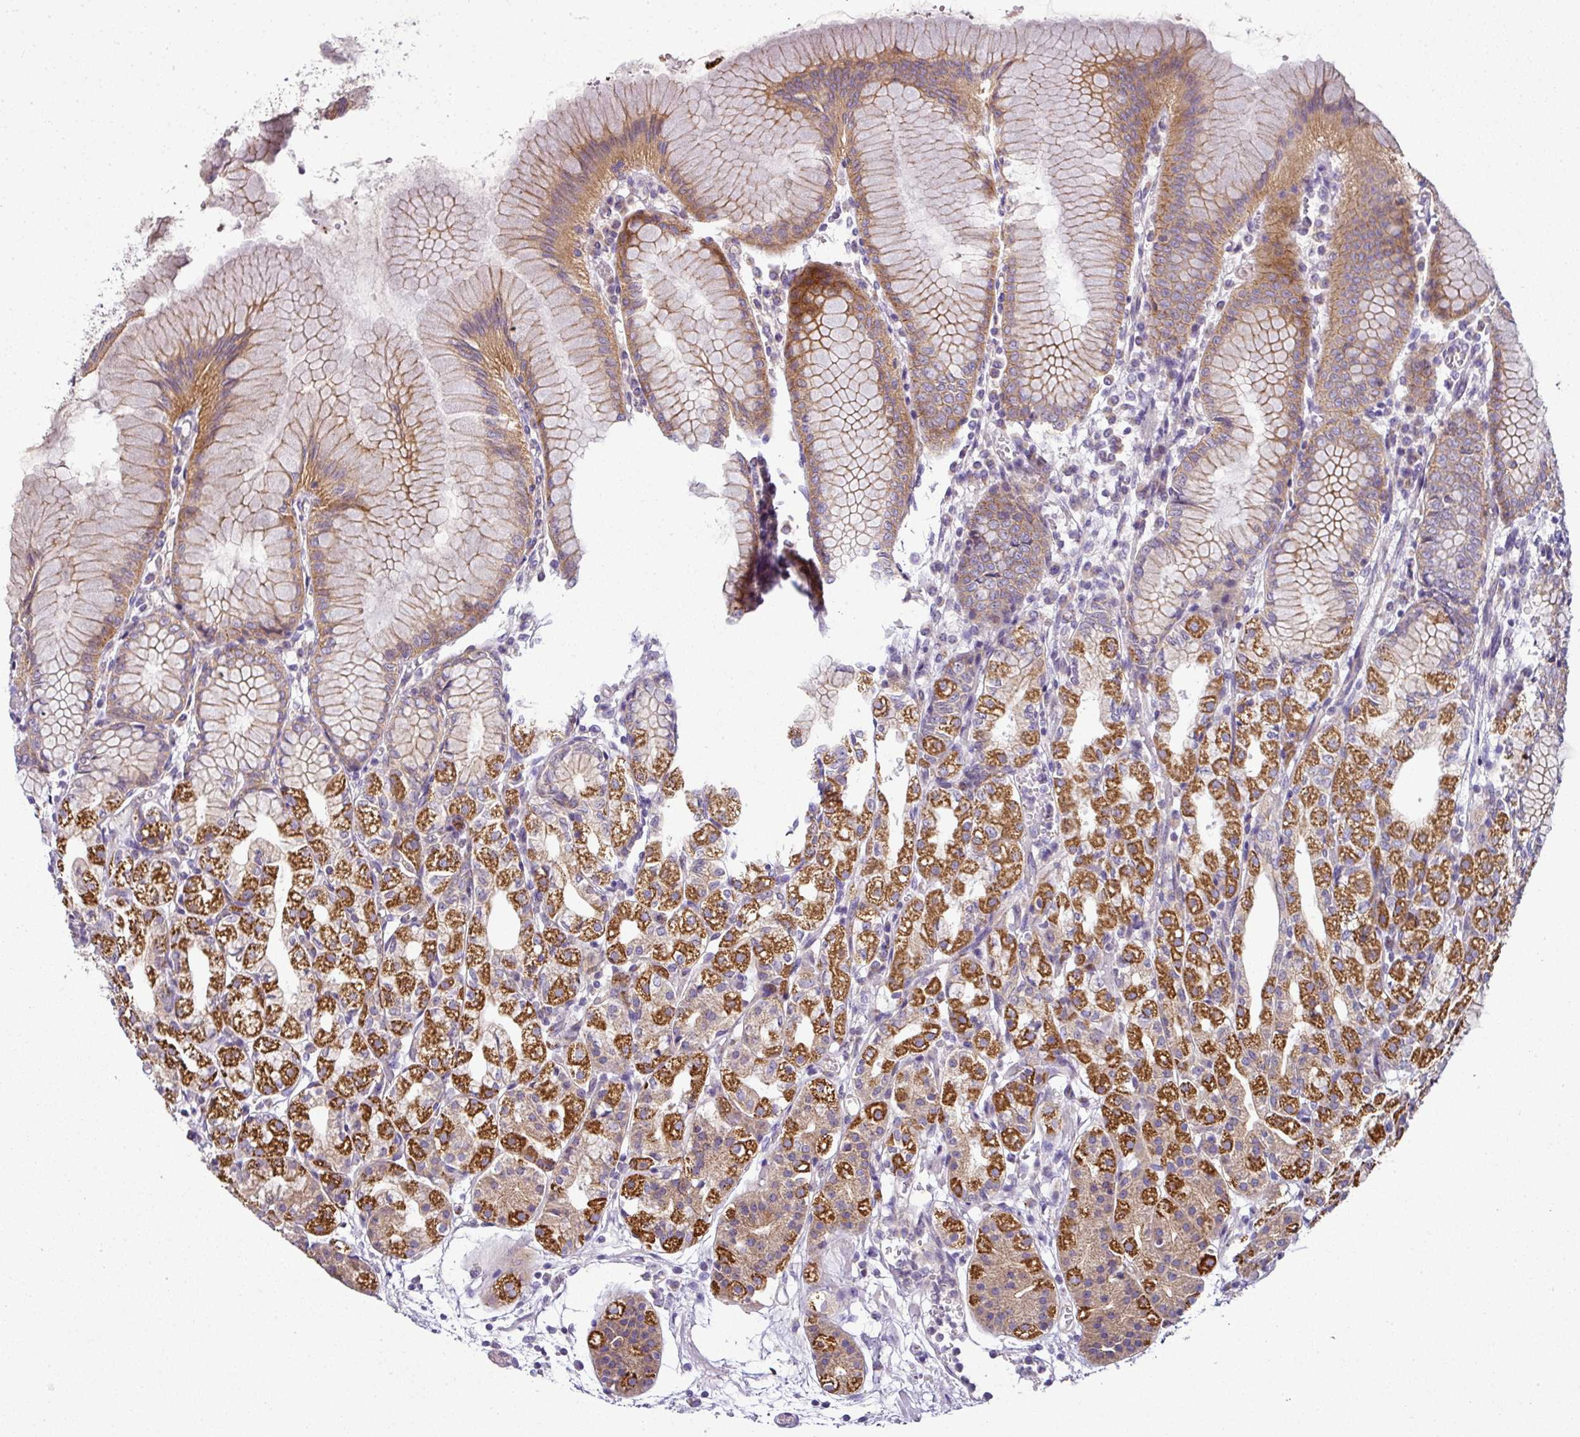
{"staining": {"intensity": "strong", "quantity": ">75%", "location": "cytoplasmic/membranous"}, "tissue": "stomach", "cell_type": "Glandular cells", "image_type": "normal", "snomed": [{"axis": "morphology", "description": "Normal tissue, NOS"}, {"axis": "topography", "description": "Stomach"}], "caption": "Immunohistochemical staining of unremarkable human stomach demonstrates high levels of strong cytoplasmic/membranous positivity in about >75% of glandular cells.", "gene": "GAN", "patient": {"sex": "female", "age": 57}}